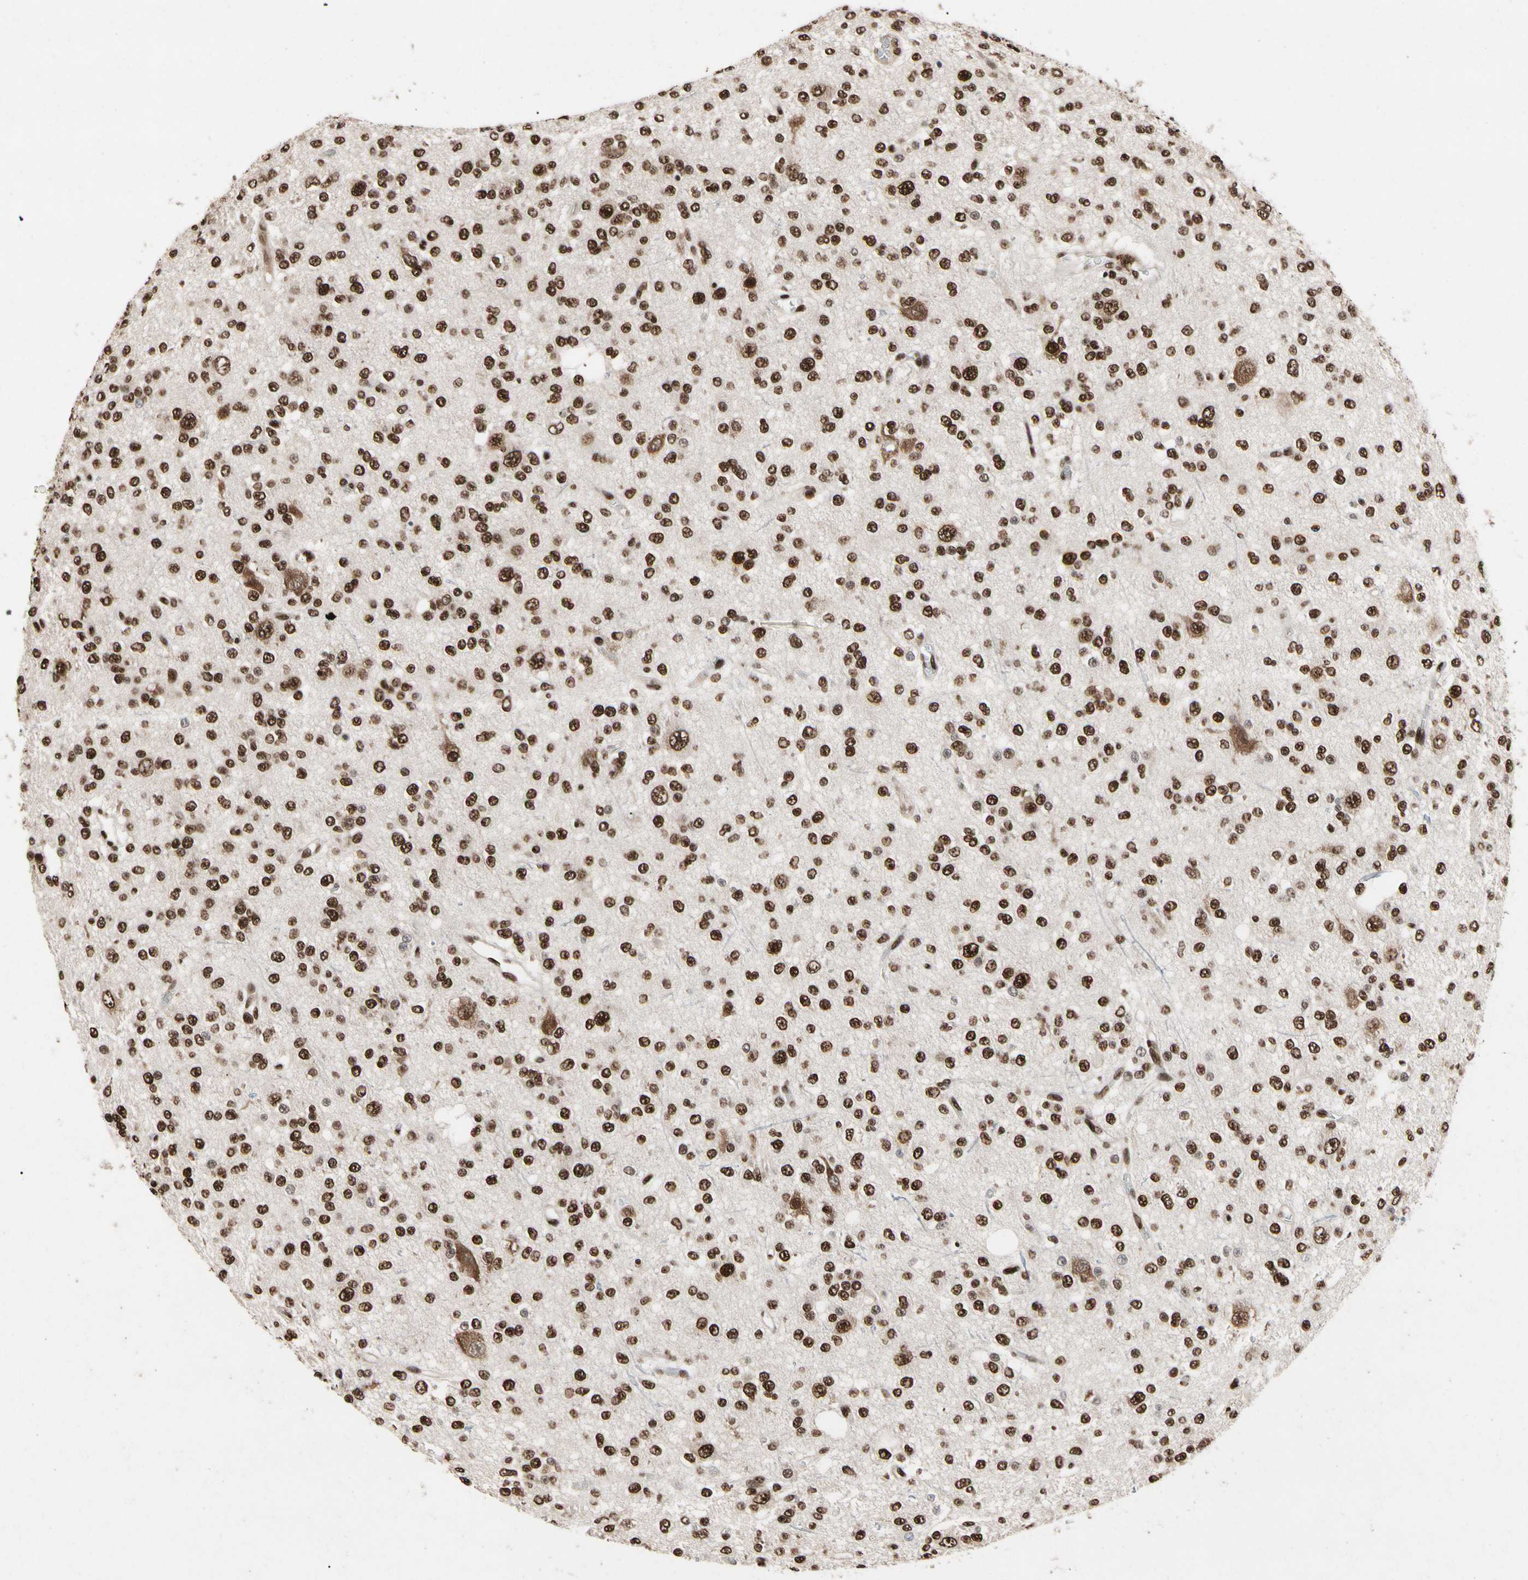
{"staining": {"intensity": "strong", "quantity": ">75%", "location": "nuclear"}, "tissue": "glioma", "cell_type": "Tumor cells", "image_type": "cancer", "snomed": [{"axis": "morphology", "description": "Glioma, malignant, Low grade"}, {"axis": "topography", "description": "Brain"}], "caption": "Immunohistochemistry image of neoplastic tissue: human low-grade glioma (malignant) stained using IHC reveals high levels of strong protein expression localized specifically in the nuclear of tumor cells, appearing as a nuclear brown color.", "gene": "FAM98B", "patient": {"sex": "male", "age": 38}}